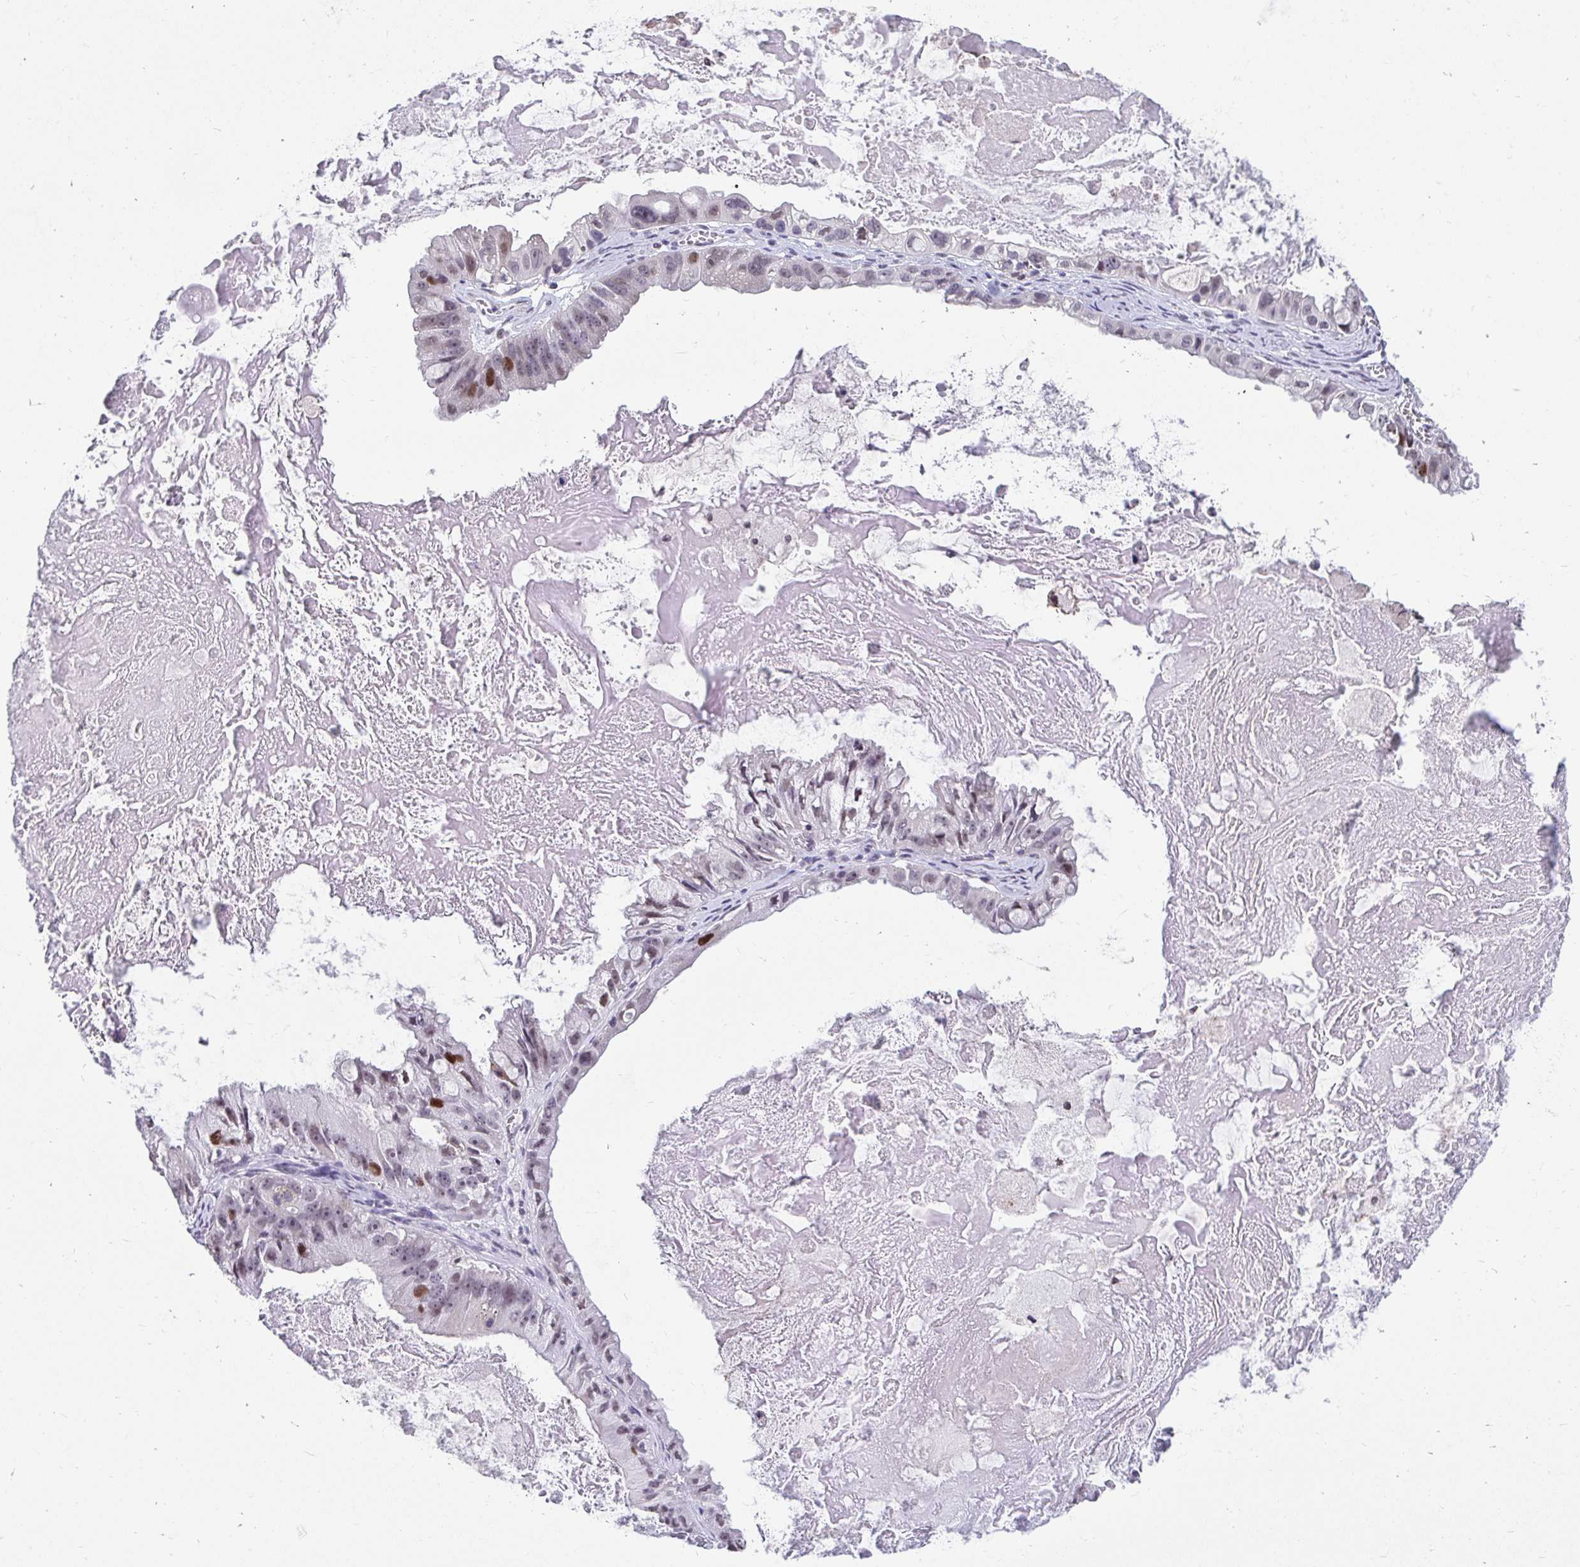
{"staining": {"intensity": "moderate", "quantity": "<25%", "location": "nuclear"}, "tissue": "ovarian cancer", "cell_type": "Tumor cells", "image_type": "cancer", "snomed": [{"axis": "morphology", "description": "Cystadenocarcinoma, mucinous, NOS"}, {"axis": "topography", "description": "Ovary"}], "caption": "Ovarian cancer (mucinous cystadenocarcinoma) stained with DAB (3,3'-diaminobenzidine) immunohistochemistry demonstrates low levels of moderate nuclear staining in about <25% of tumor cells.", "gene": "ANLN", "patient": {"sex": "female", "age": 61}}